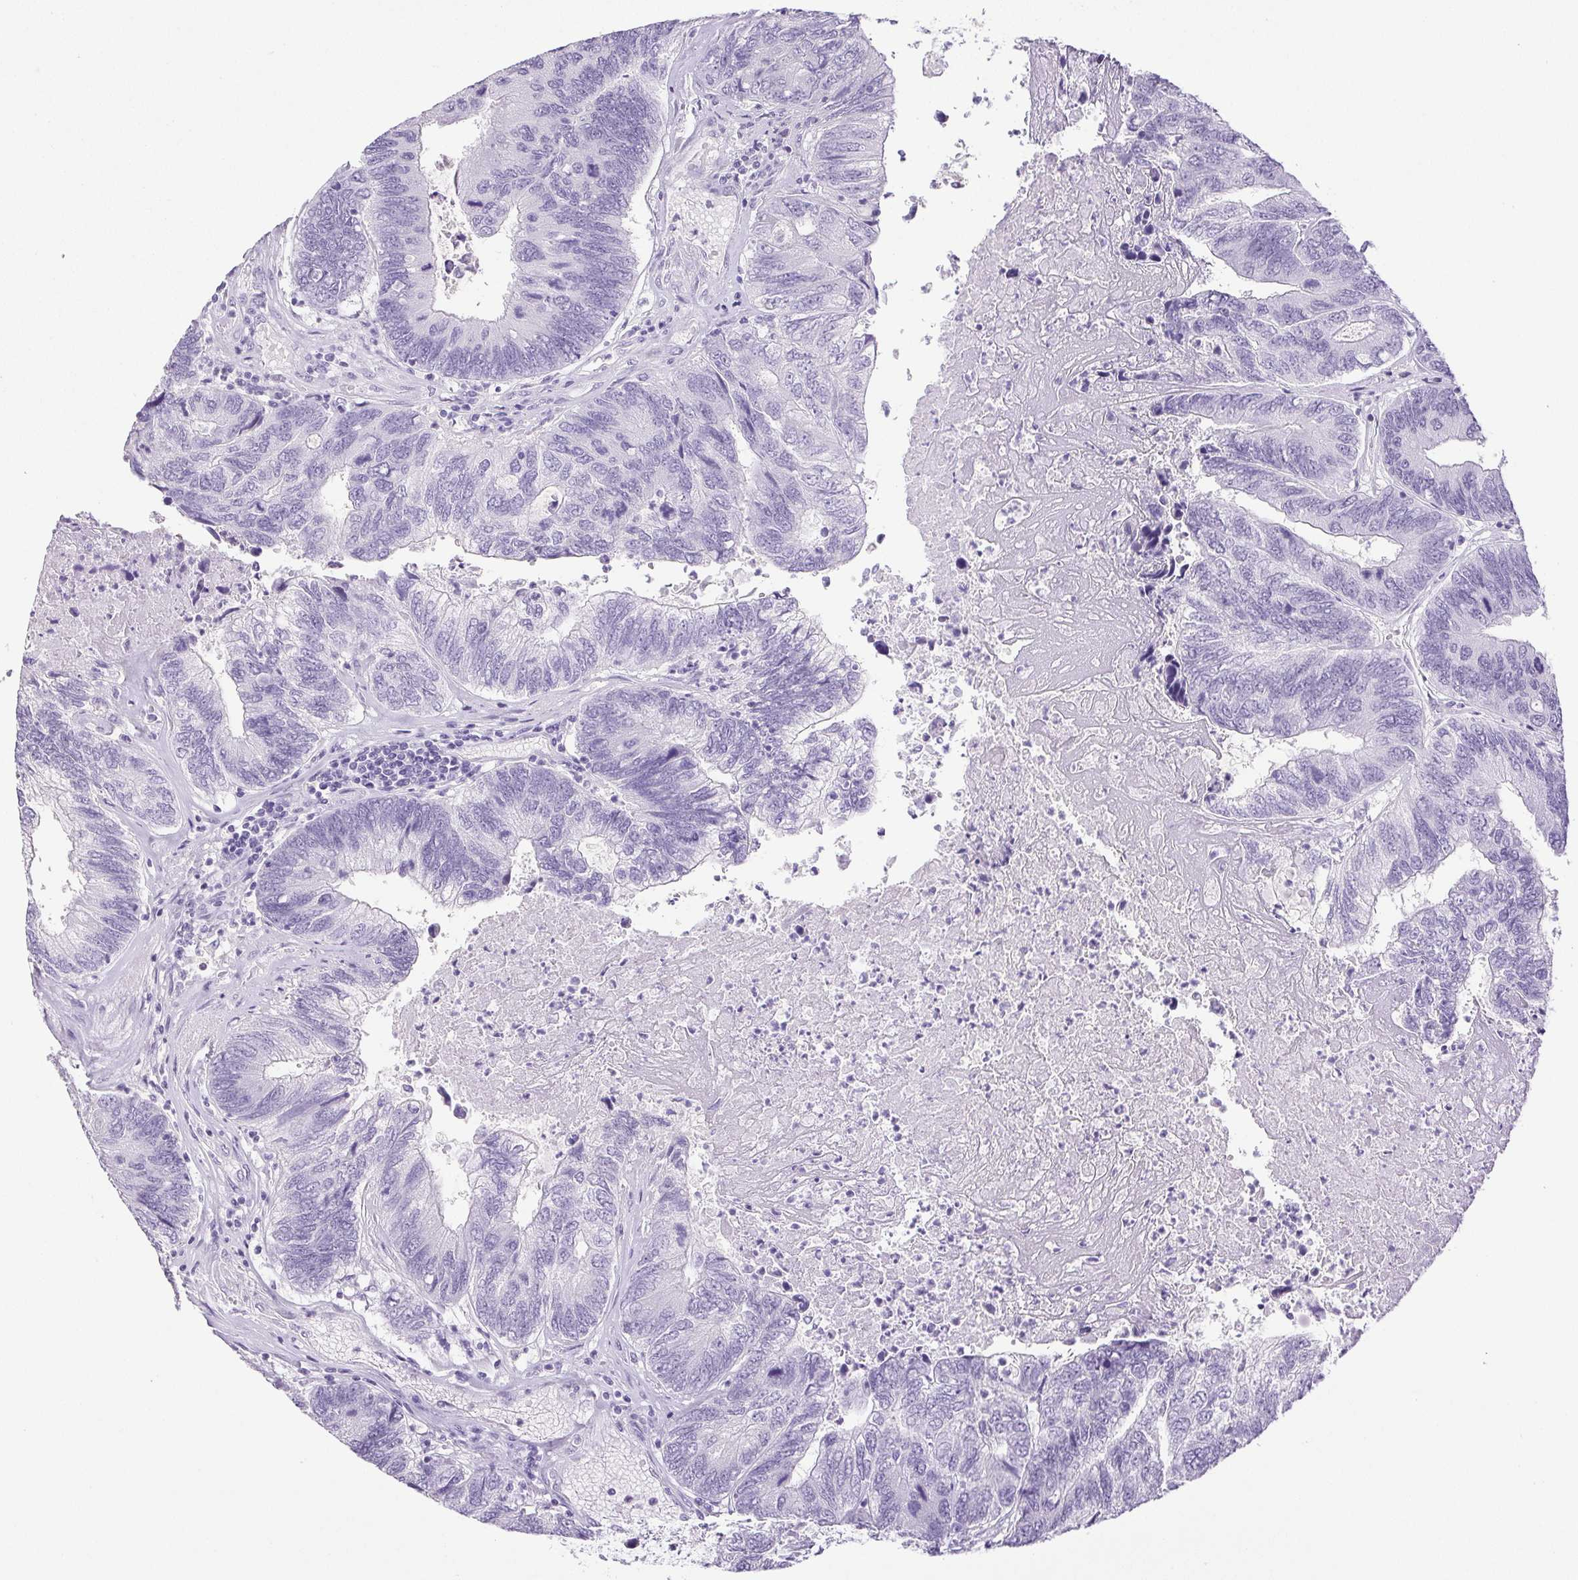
{"staining": {"intensity": "negative", "quantity": "none", "location": "none"}, "tissue": "colorectal cancer", "cell_type": "Tumor cells", "image_type": "cancer", "snomed": [{"axis": "morphology", "description": "Adenocarcinoma, NOS"}, {"axis": "topography", "description": "Colon"}], "caption": "Immunohistochemistry of human colorectal adenocarcinoma shows no staining in tumor cells. (Immunohistochemistry (ihc), brightfield microscopy, high magnification).", "gene": "HLA-G", "patient": {"sex": "female", "age": 67}}